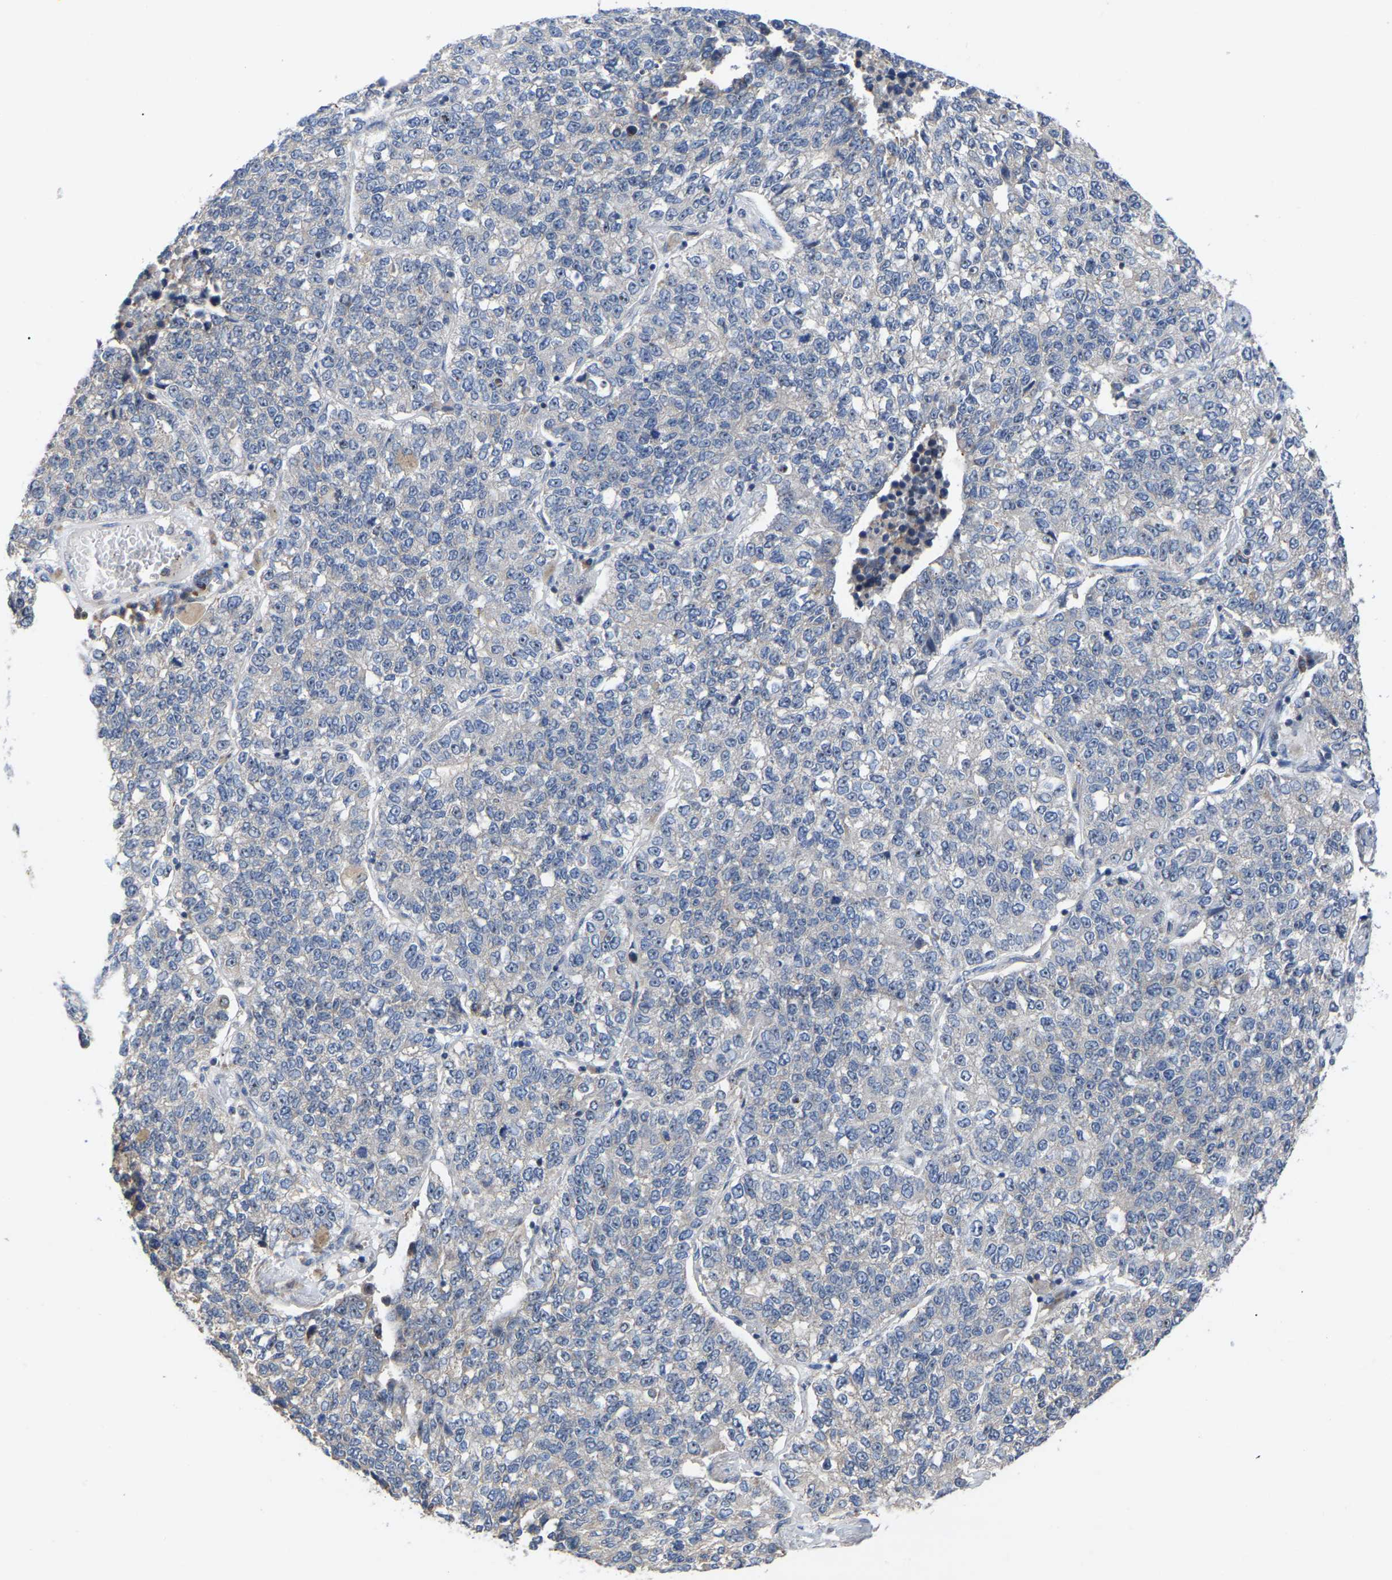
{"staining": {"intensity": "negative", "quantity": "none", "location": "none"}, "tissue": "lung cancer", "cell_type": "Tumor cells", "image_type": "cancer", "snomed": [{"axis": "morphology", "description": "Adenocarcinoma, NOS"}, {"axis": "topography", "description": "Lung"}], "caption": "Adenocarcinoma (lung) was stained to show a protein in brown. There is no significant expression in tumor cells. (Brightfield microscopy of DAB immunohistochemistry at high magnification).", "gene": "NOP53", "patient": {"sex": "male", "age": 49}}